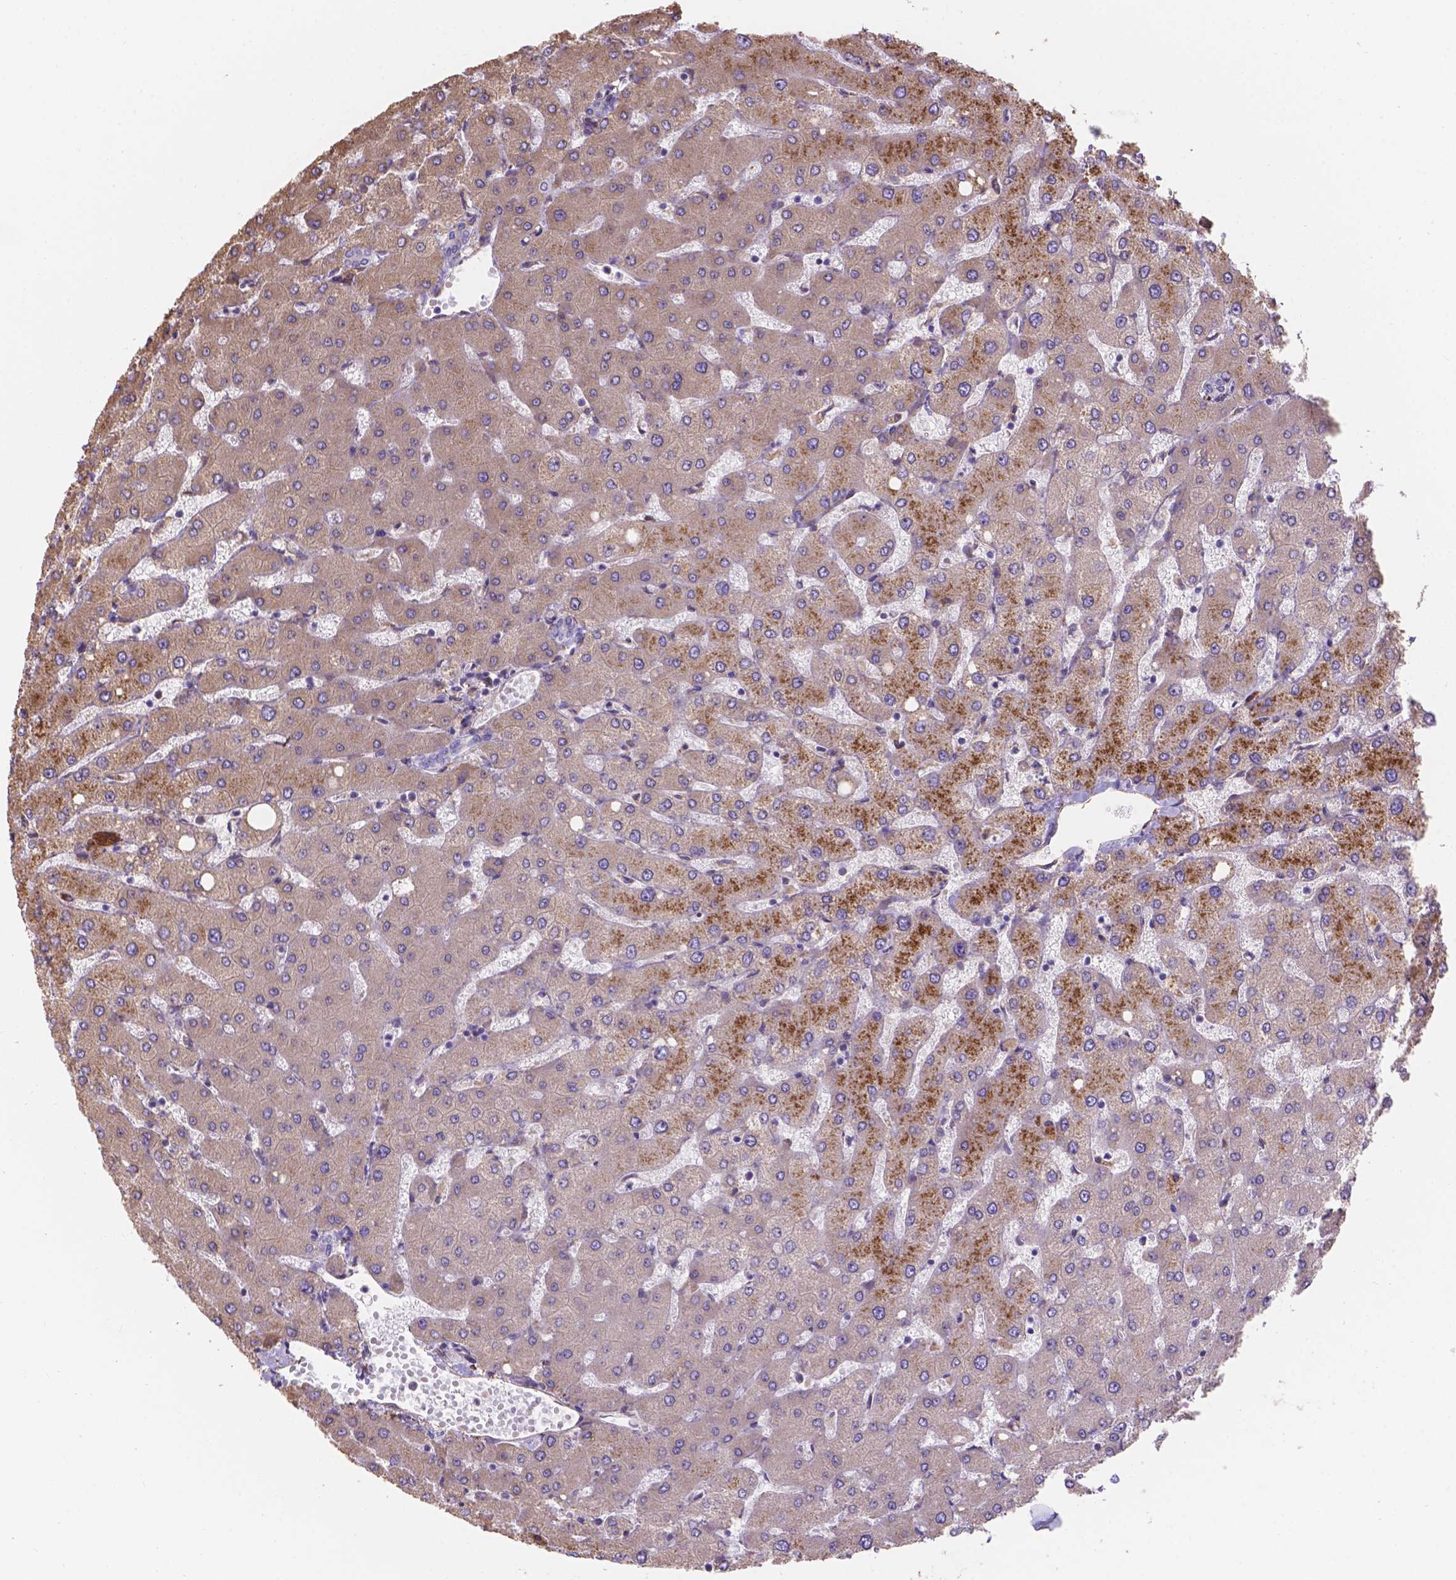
{"staining": {"intensity": "negative", "quantity": "none", "location": "none"}, "tissue": "liver", "cell_type": "Cholangiocytes", "image_type": "normal", "snomed": [{"axis": "morphology", "description": "Normal tissue, NOS"}, {"axis": "topography", "description": "Liver"}], "caption": "Image shows no significant protein positivity in cholangiocytes of normal liver.", "gene": "IPO11", "patient": {"sex": "female", "age": 54}}